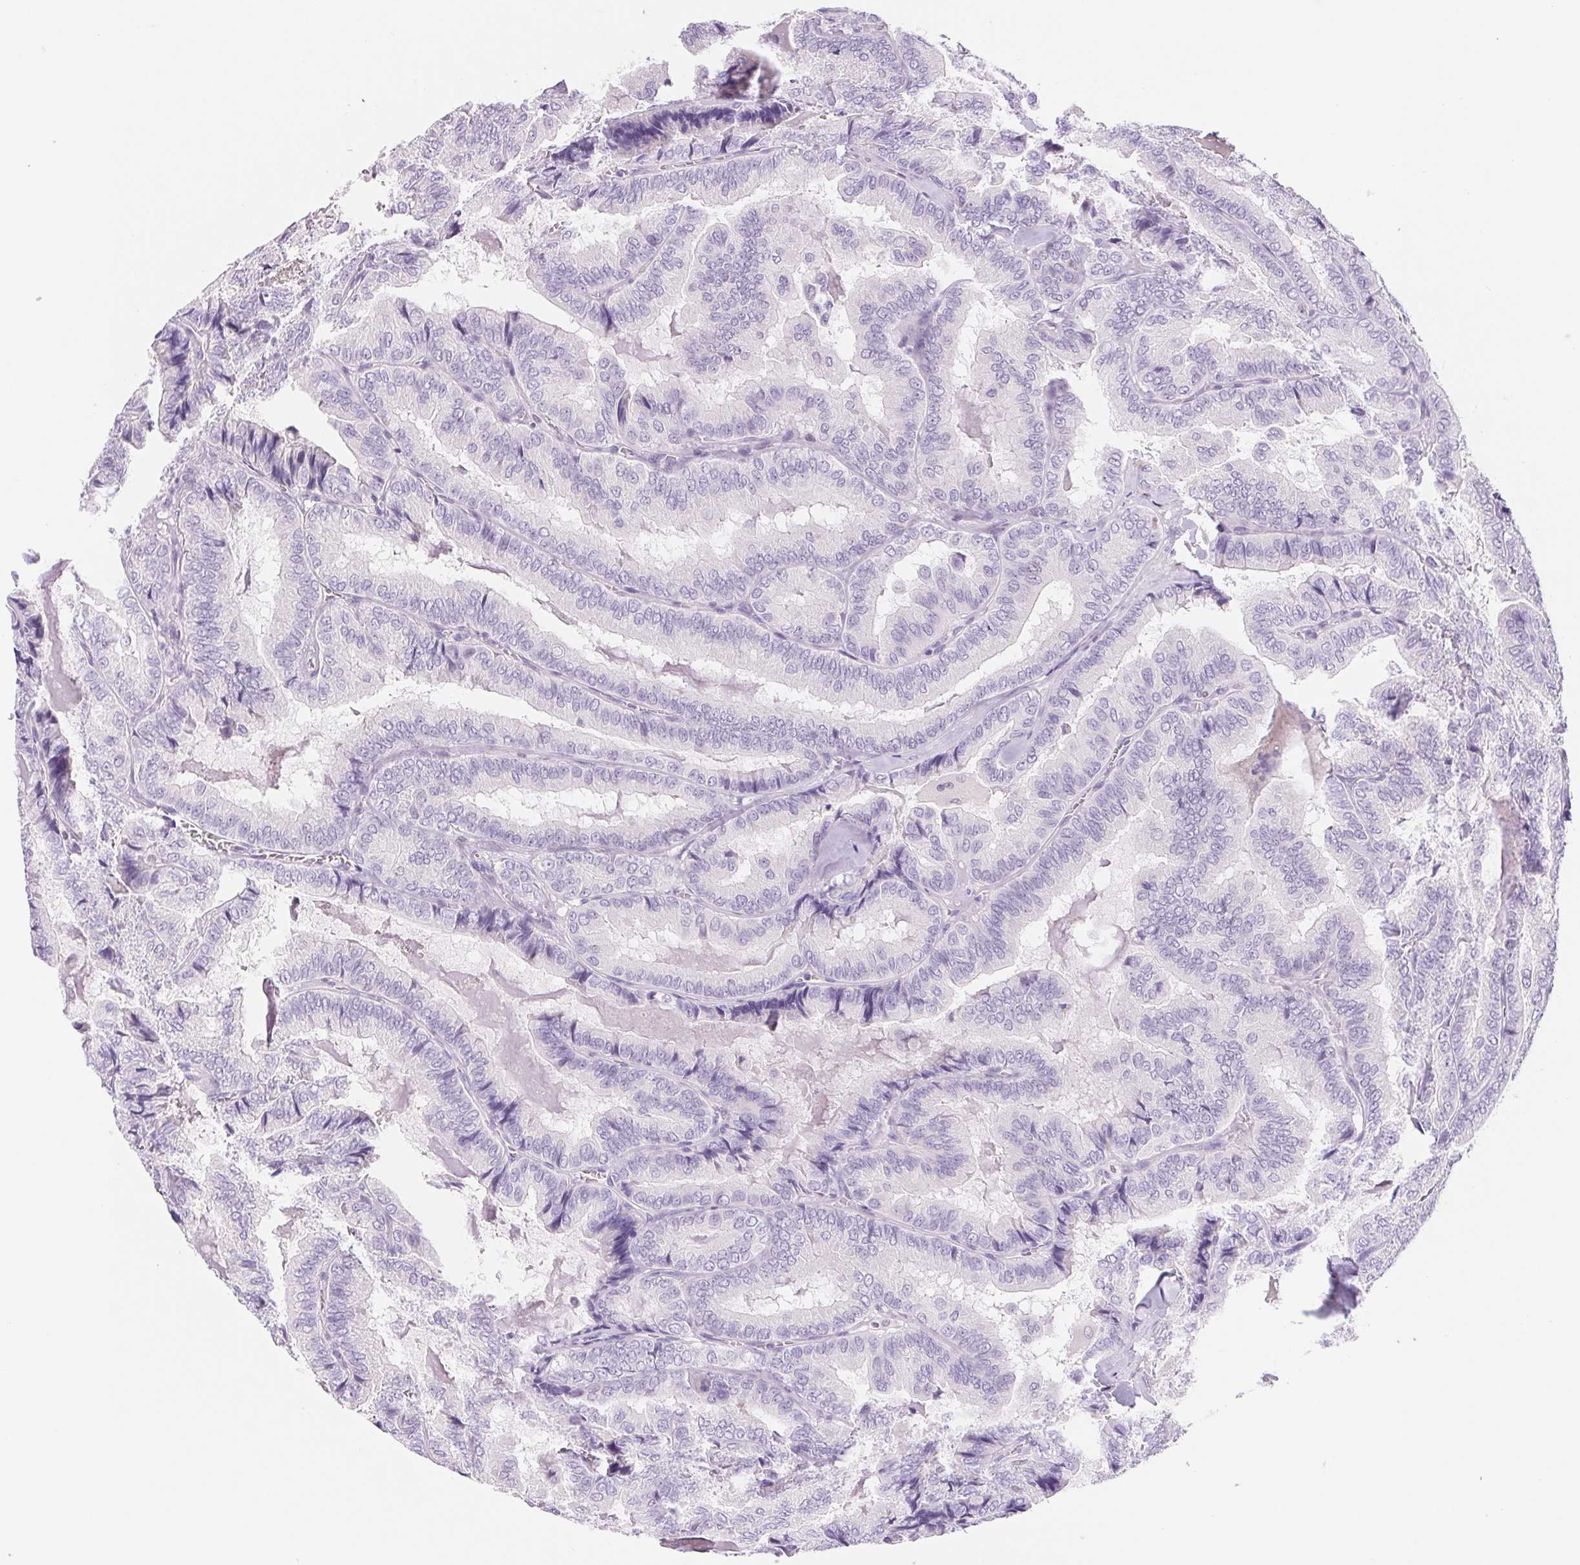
{"staining": {"intensity": "negative", "quantity": "none", "location": "none"}, "tissue": "thyroid cancer", "cell_type": "Tumor cells", "image_type": "cancer", "snomed": [{"axis": "morphology", "description": "Papillary adenocarcinoma, NOS"}, {"axis": "topography", "description": "Thyroid gland"}], "caption": "There is no significant expression in tumor cells of thyroid cancer (papillary adenocarcinoma).", "gene": "ASGR2", "patient": {"sex": "female", "age": 75}}